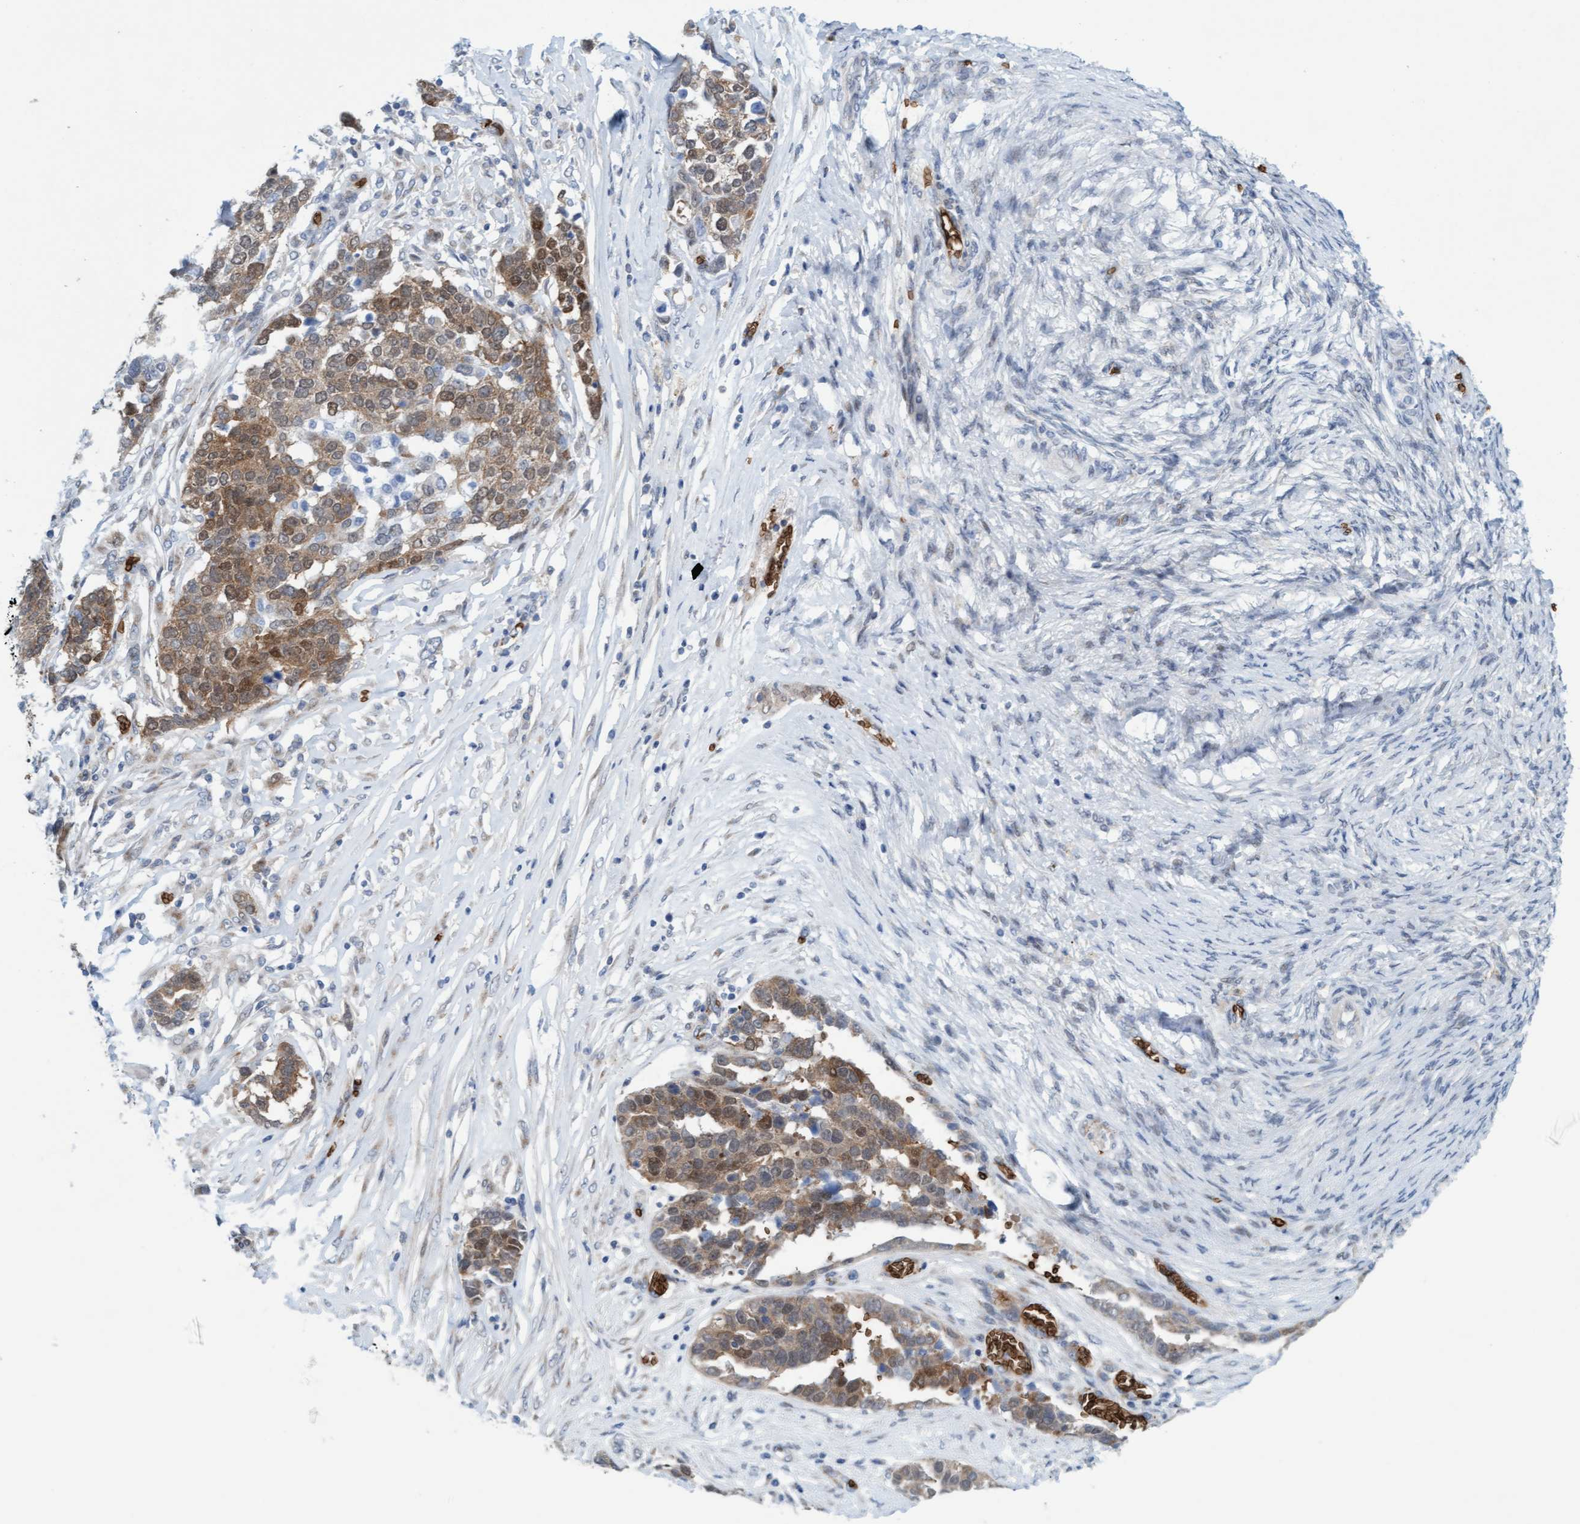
{"staining": {"intensity": "moderate", "quantity": ">75%", "location": "cytoplasmic/membranous"}, "tissue": "ovarian cancer", "cell_type": "Tumor cells", "image_type": "cancer", "snomed": [{"axis": "morphology", "description": "Cystadenocarcinoma, serous, NOS"}, {"axis": "topography", "description": "Ovary"}], "caption": "This is a photomicrograph of immunohistochemistry (IHC) staining of serous cystadenocarcinoma (ovarian), which shows moderate positivity in the cytoplasmic/membranous of tumor cells.", "gene": "SPEM2", "patient": {"sex": "female", "age": 44}}